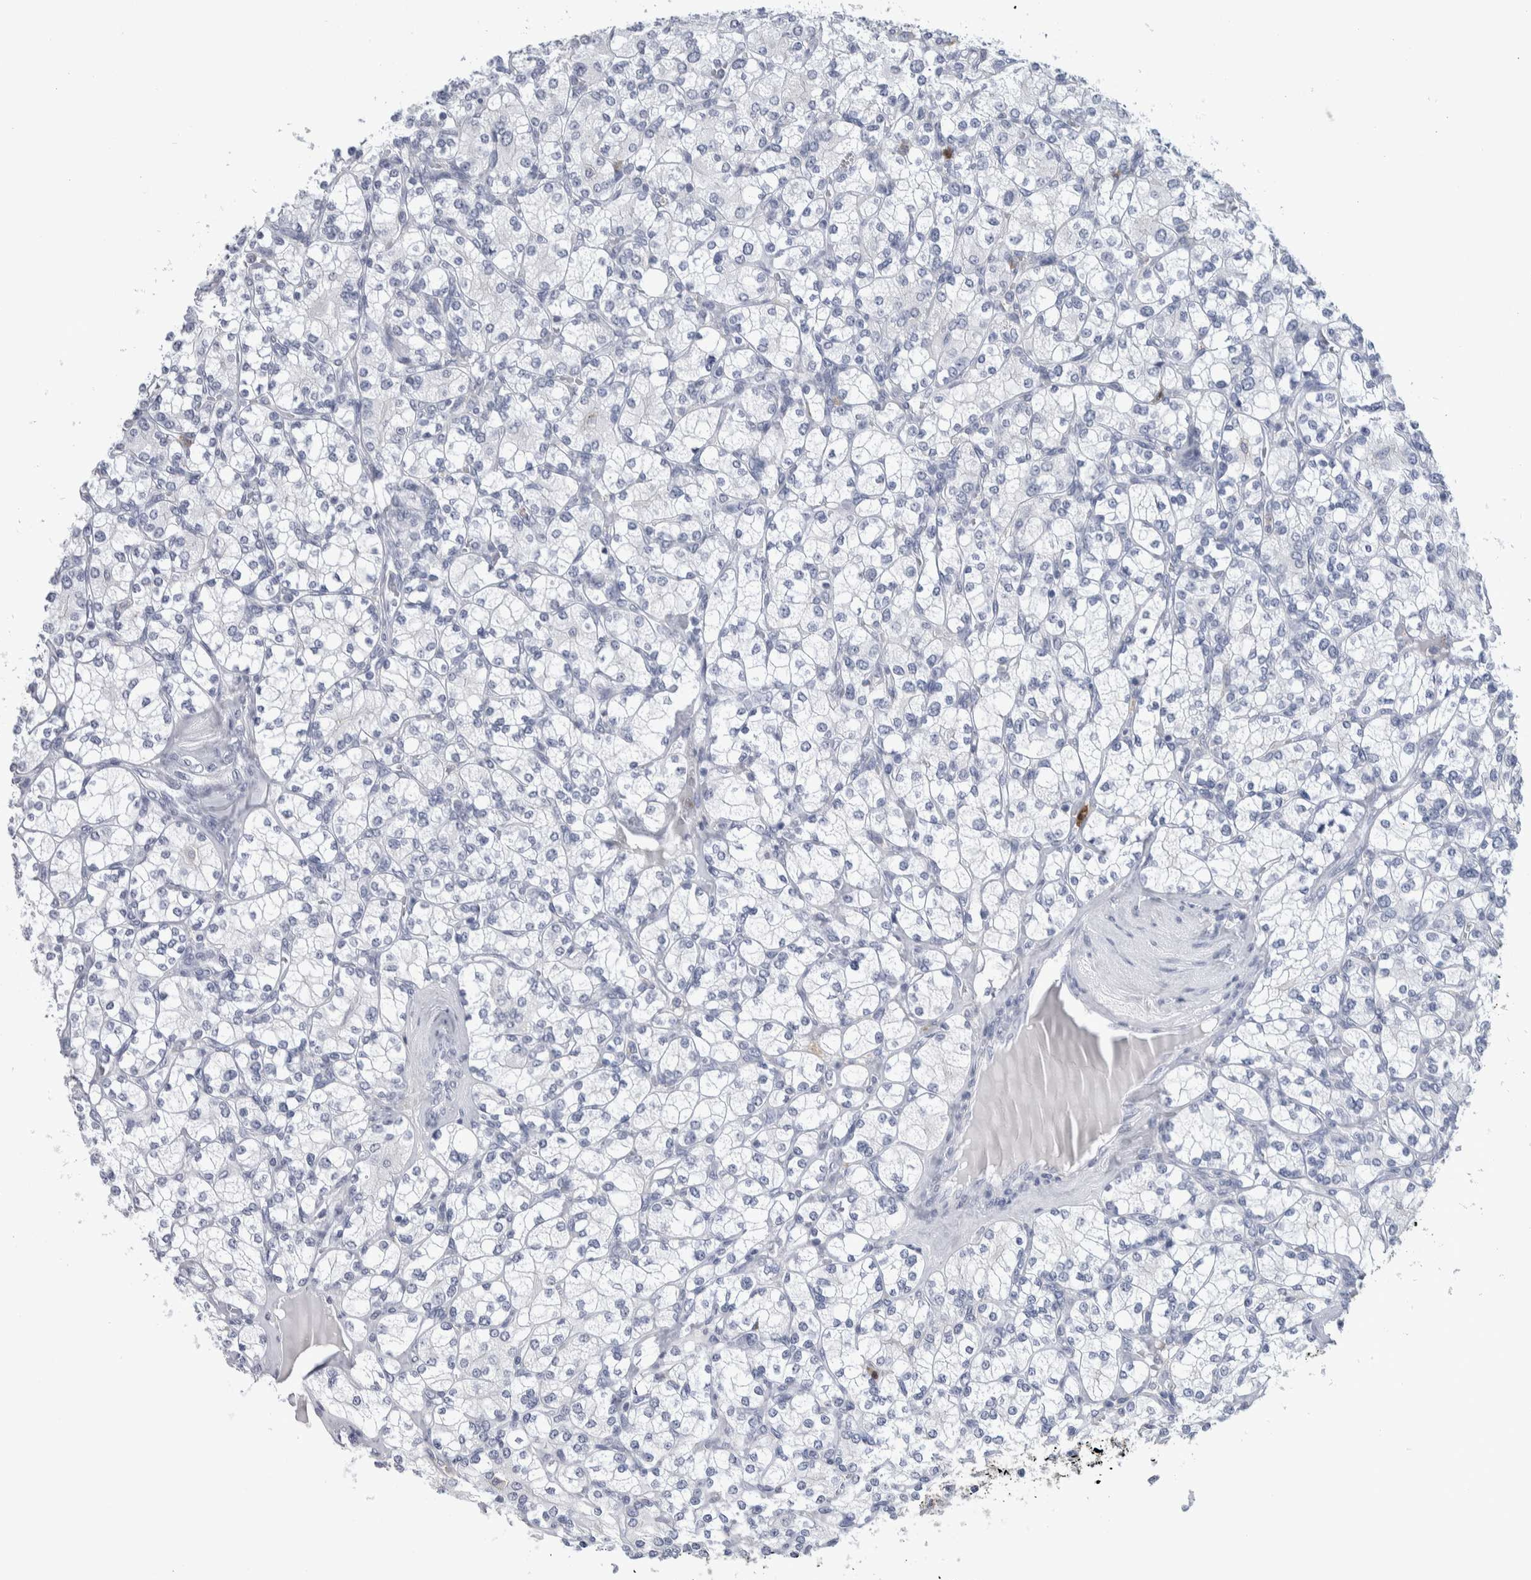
{"staining": {"intensity": "negative", "quantity": "none", "location": "none"}, "tissue": "renal cancer", "cell_type": "Tumor cells", "image_type": "cancer", "snomed": [{"axis": "morphology", "description": "Adenocarcinoma, NOS"}, {"axis": "topography", "description": "Kidney"}], "caption": "Image shows no significant protein positivity in tumor cells of renal adenocarcinoma.", "gene": "LURAP1L", "patient": {"sex": "male", "age": 77}}